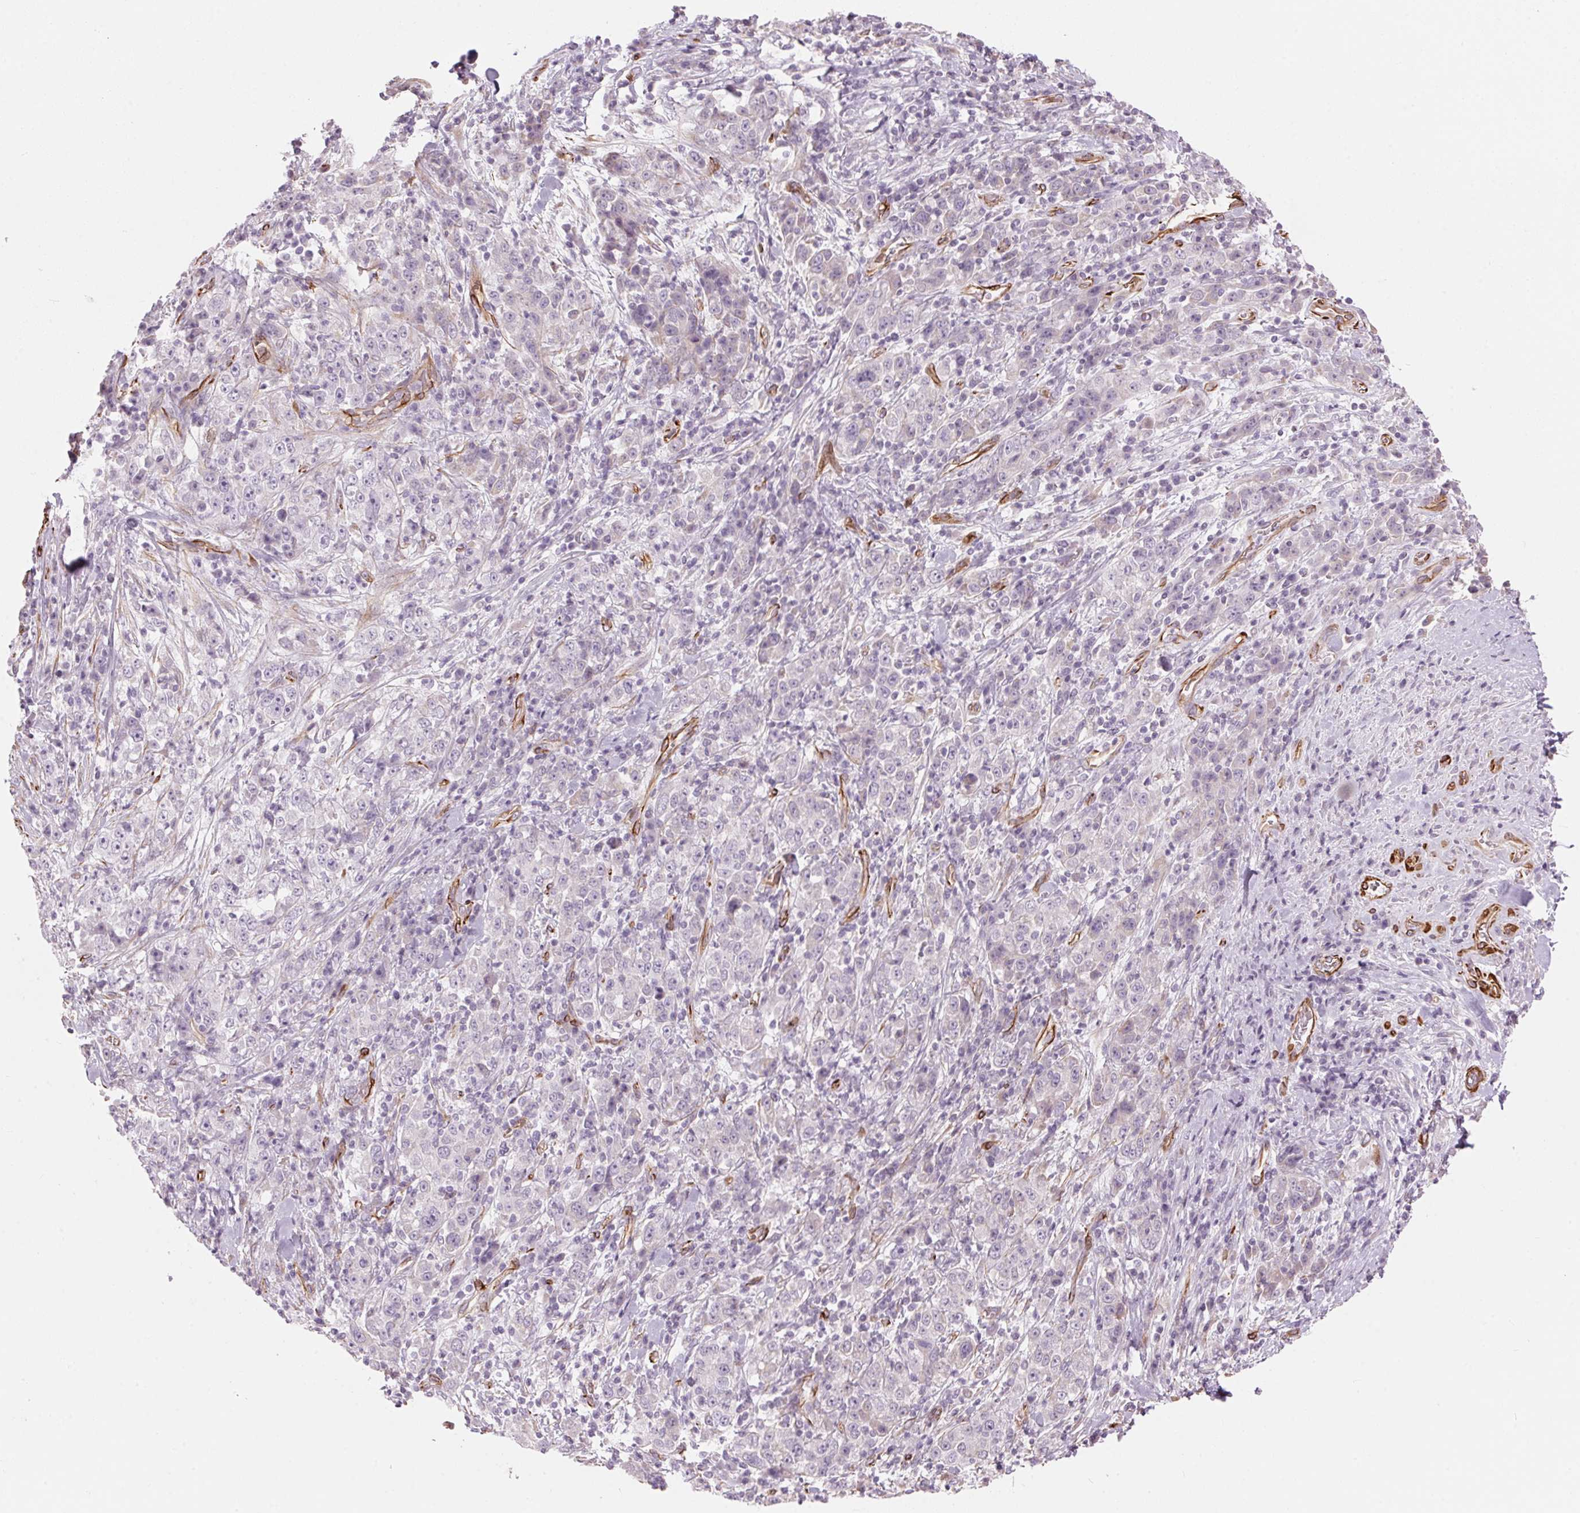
{"staining": {"intensity": "negative", "quantity": "none", "location": "none"}, "tissue": "stomach cancer", "cell_type": "Tumor cells", "image_type": "cancer", "snomed": [{"axis": "morphology", "description": "Normal tissue, NOS"}, {"axis": "morphology", "description": "Adenocarcinoma, NOS"}, {"axis": "topography", "description": "Stomach, upper"}, {"axis": "topography", "description": "Stomach"}], "caption": "Immunohistochemistry of stomach adenocarcinoma reveals no expression in tumor cells. Nuclei are stained in blue.", "gene": "CLPS", "patient": {"sex": "male", "age": 59}}